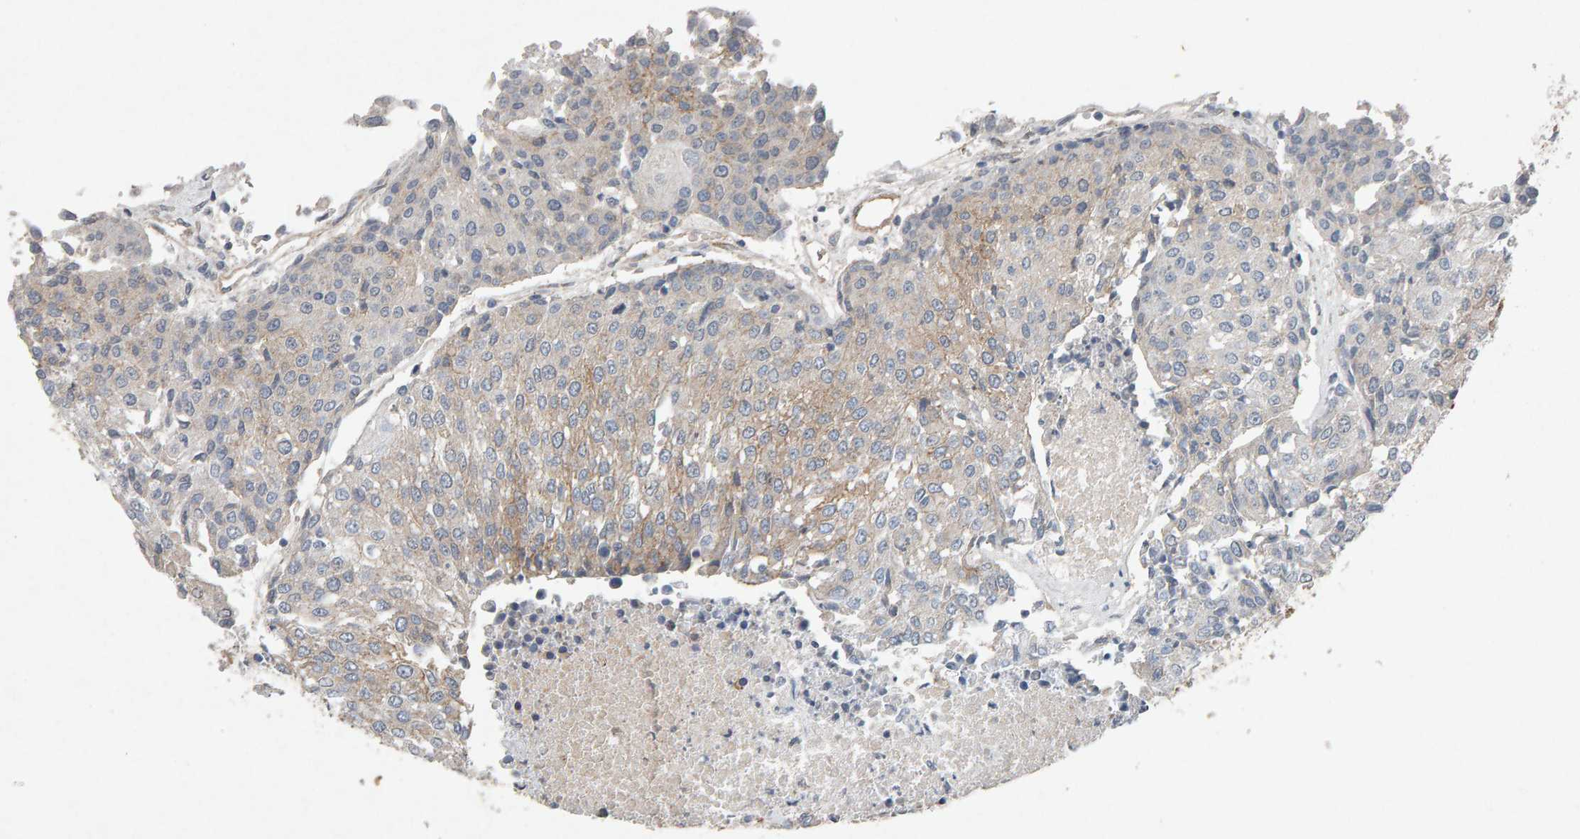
{"staining": {"intensity": "weak", "quantity": "25%-75%", "location": "cytoplasmic/membranous"}, "tissue": "urothelial cancer", "cell_type": "Tumor cells", "image_type": "cancer", "snomed": [{"axis": "morphology", "description": "Urothelial carcinoma, High grade"}, {"axis": "topography", "description": "Urinary bladder"}], "caption": "High-grade urothelial carcinoma was stained to show a protein in brown. There is low levels of weak cytoplasmic/membranous expression in about 25%-75% of tumor cells.", "gene": "PTPRM", "patient": {"sex": "female", "age": 85}}